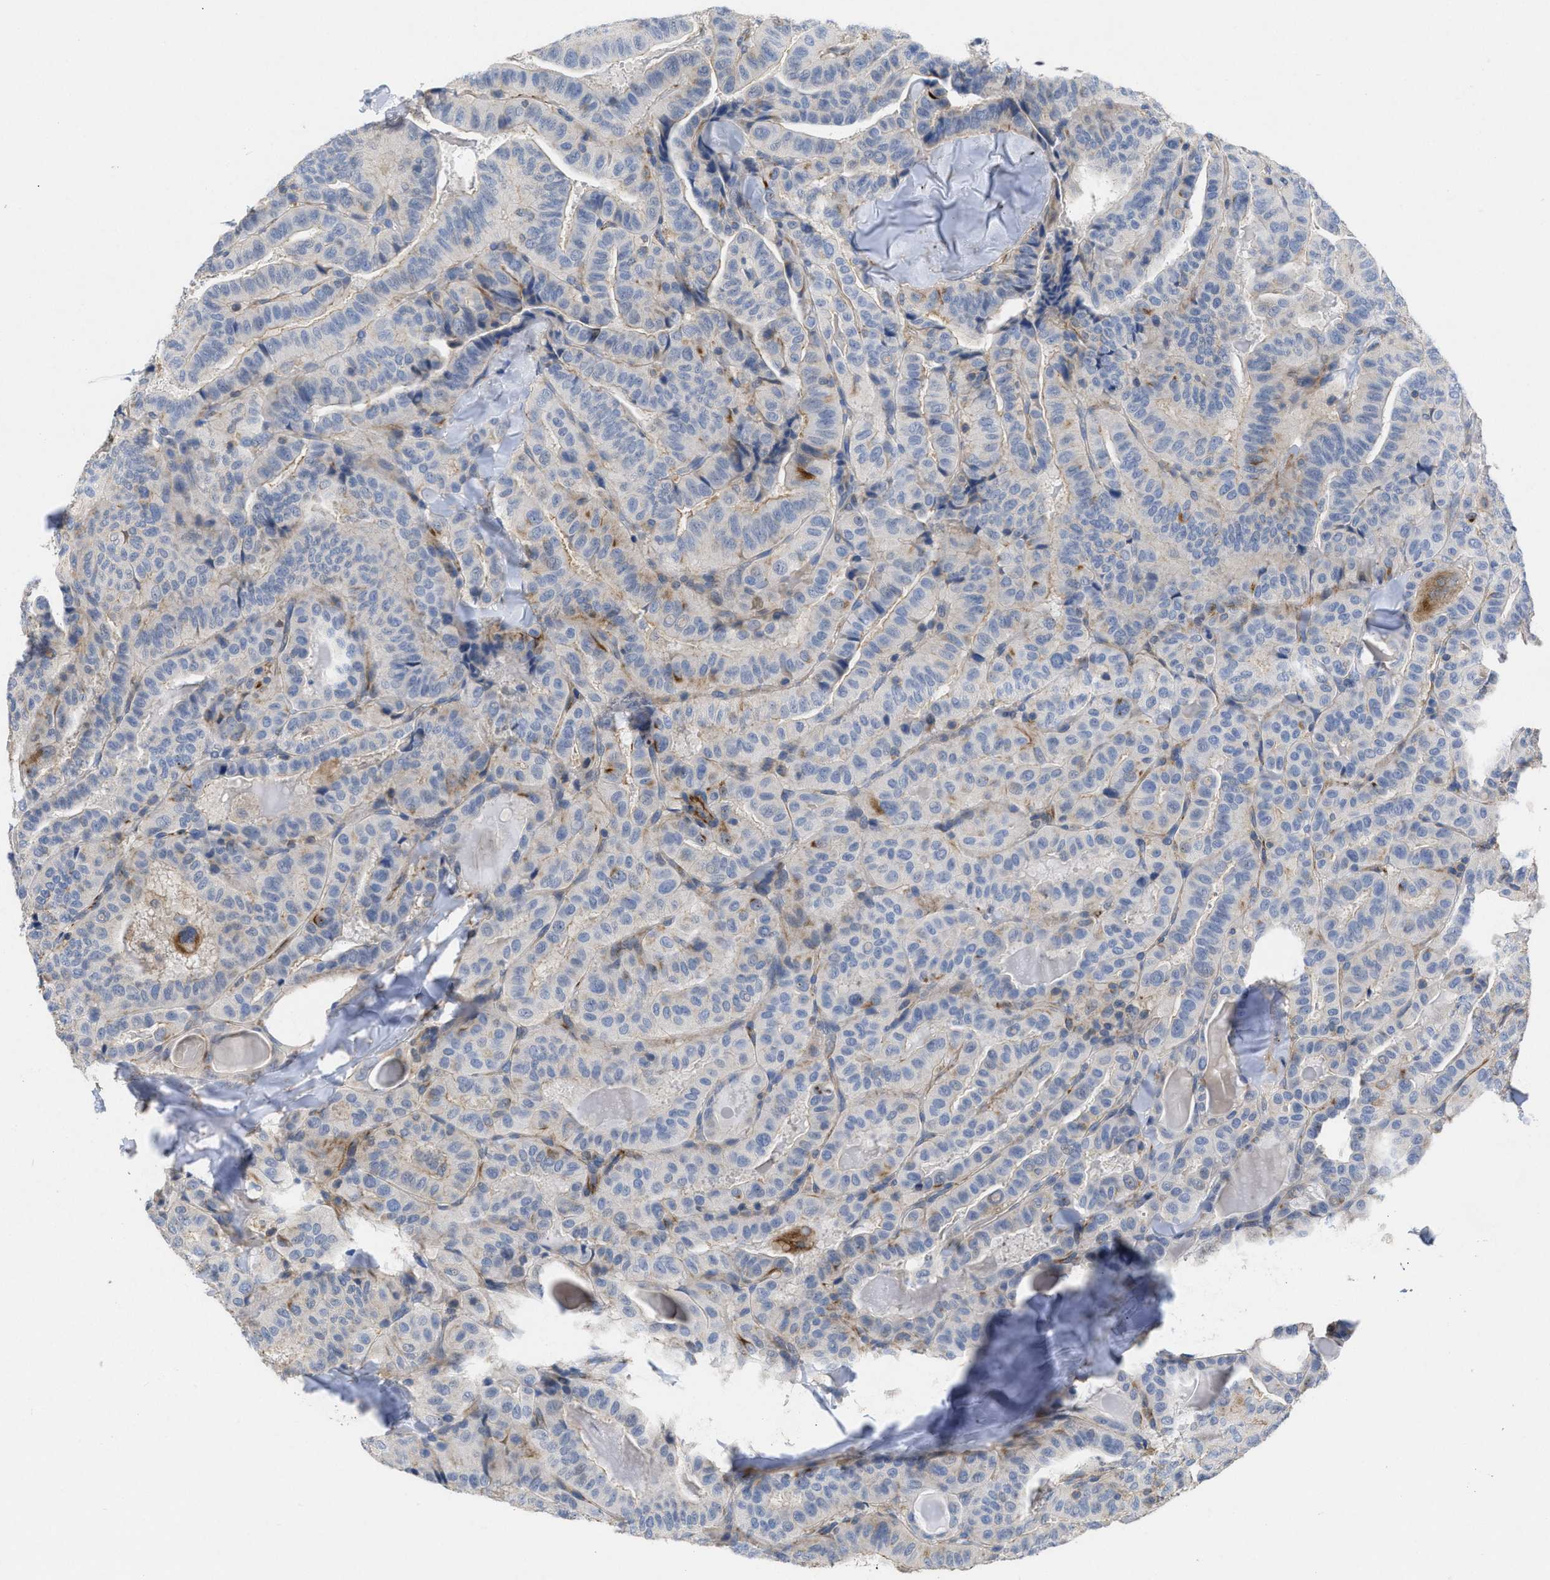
{"staining": {"intensity": "negative", "quantity": "none", "location": "none"}, "tissue": "thyroid cancer", "cell_type": "Tumor cells", "image_type": "cancer", "snomed": [{"axis": "morphology", "description": "Papillary adenocarcinoma, NOS"}, {"axis": "topography", "description": "Thyroid gland"}], "caption": "Tumor cells are negative for protein expression in human thyroid cancer.", "gene": "TMEM131", "patient": {"sex": "male", "age": 77}}